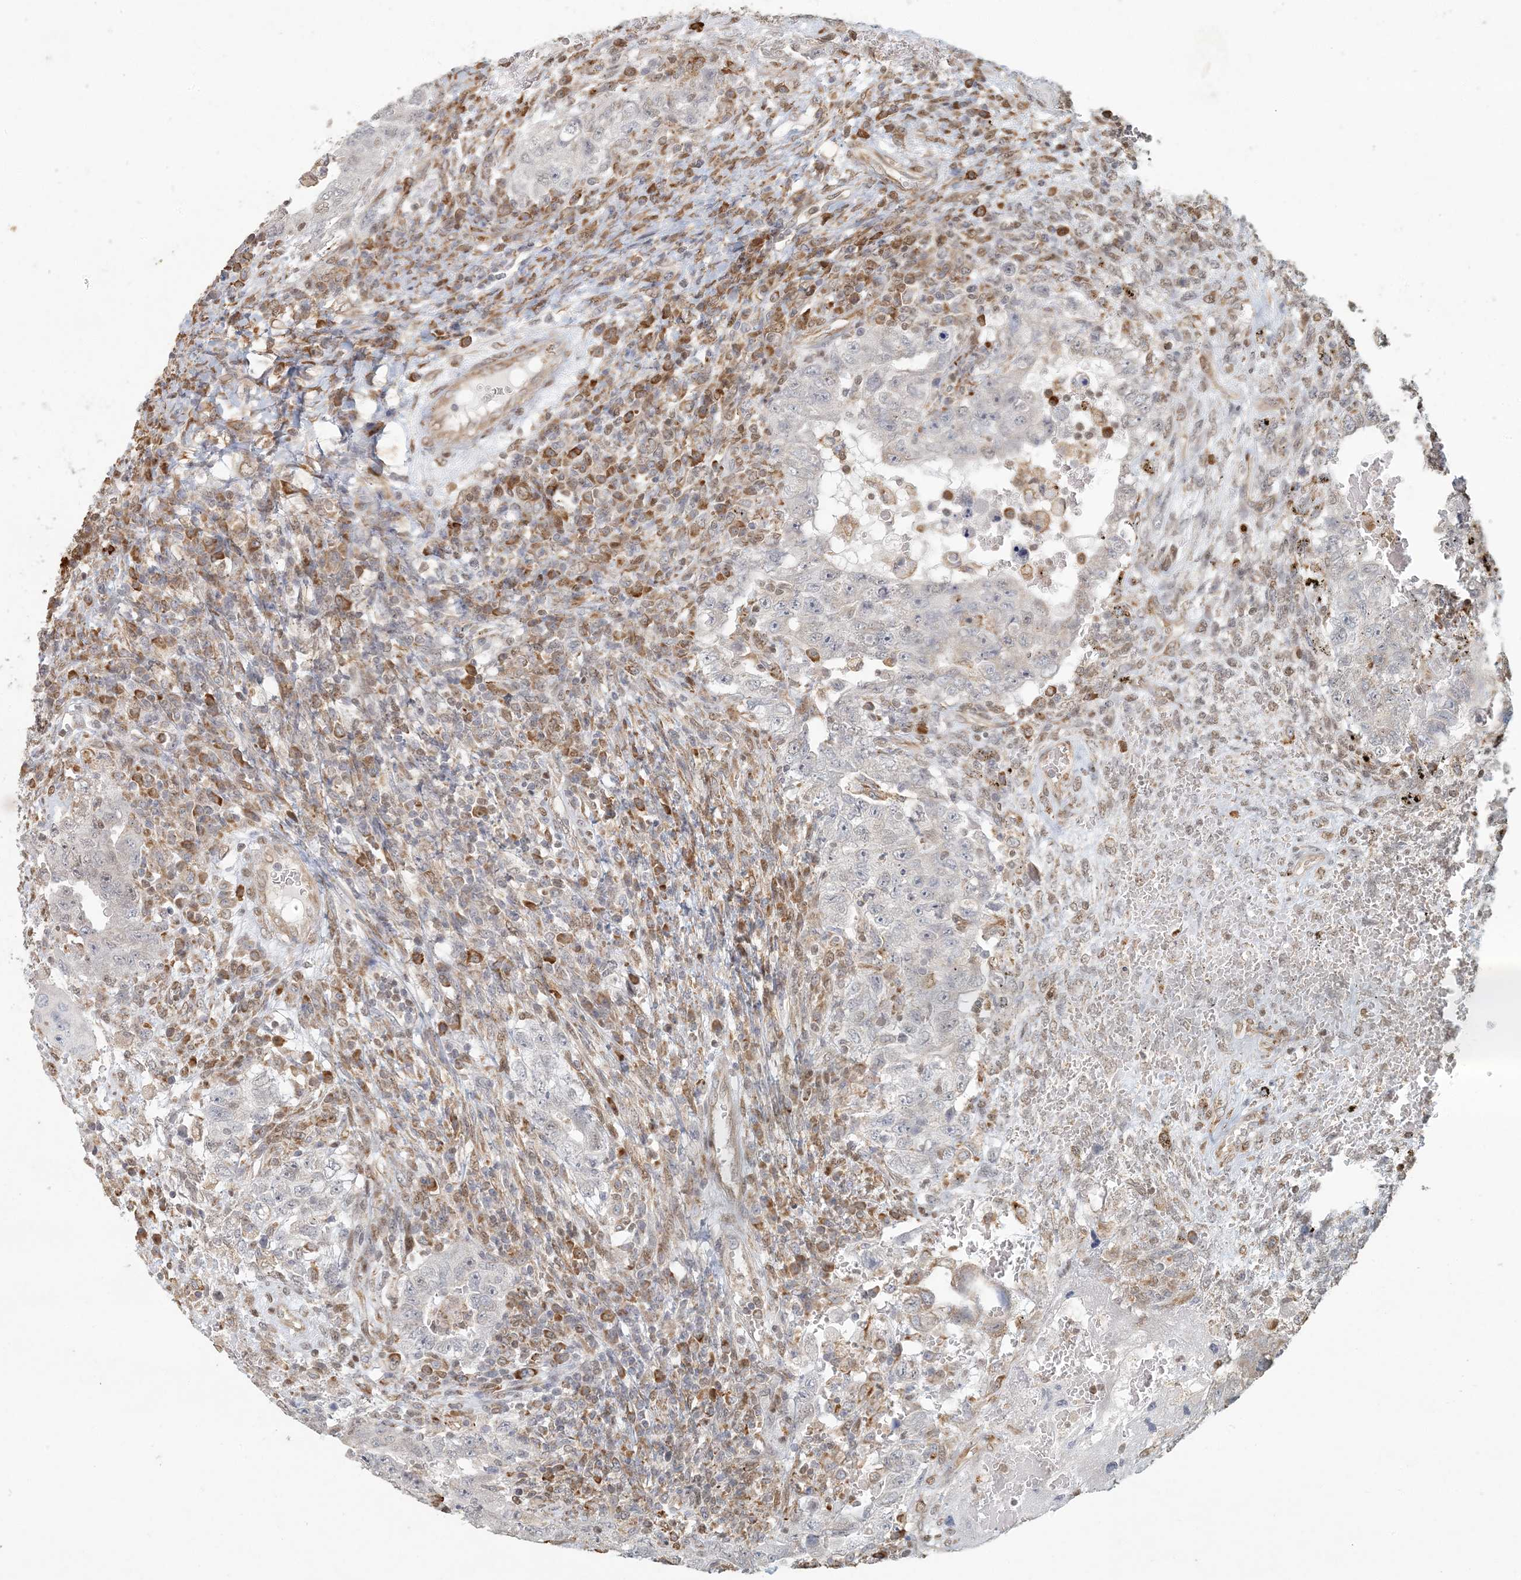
{"staining": {"intensity": "weak", "quantity": "<25%", "location": "cytoplasmic/membranous"}, "tissue": "testis cancer", "cell_type": "Tumor cells", "image_type": "cancer", "snomed": [{"axis": "morphology", "description": "Carcinoma, Embryonal, NOS"}, {"axis": "topography", "description": "Testis"}], "caption": "This is a image of immunohistochemistry staining of testis cancer, which shows no staining in tumor cells.", "gene": "AK9", "patient": {"sex": "male", "age": 26}}